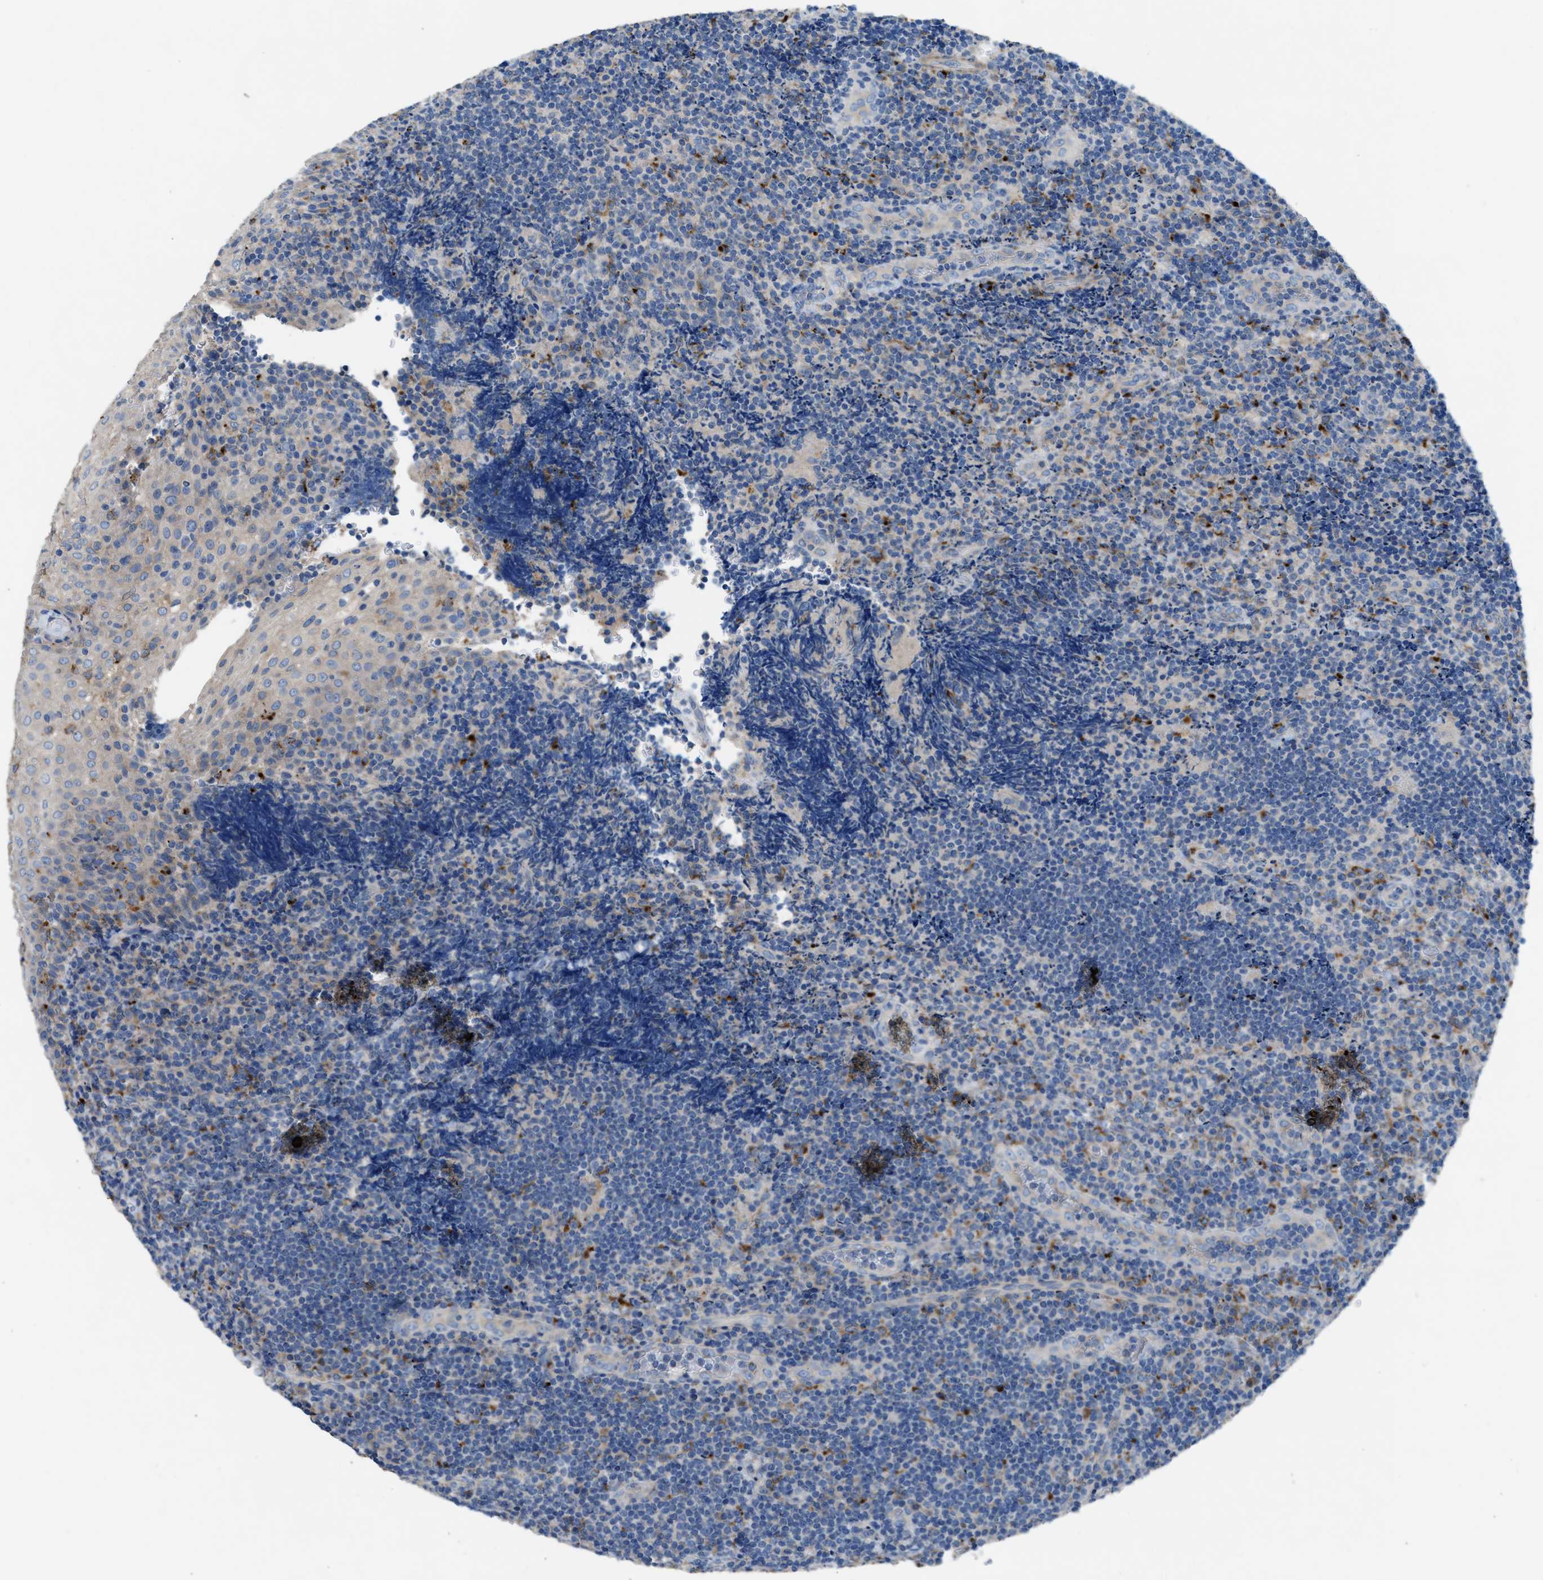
{"staining": {"intensity": "moderate", "quantity": "<25%", "location": "cytoplasmic/membranous"}, "tissue": "lymphoma", "cell_type": "Tumor cells", "image_type": "cancer", "snomed": [{"axis": "morphology", "description": "Malignant lymphoma, non-Hodgkin's type, High grade"}, {"axis": "topography", "description": "Tonsil"}], "caption": "Brown immunohistochemical staining in lymphoma displays moderate cytoplasmic/membranous staining in about <25% of tumor cells. Immunohistochemistry stains the protein of interest in brown and the nuclei are stained blue.", "gene": "AOAH", "patient": {"sex": "female", "age": 36}}